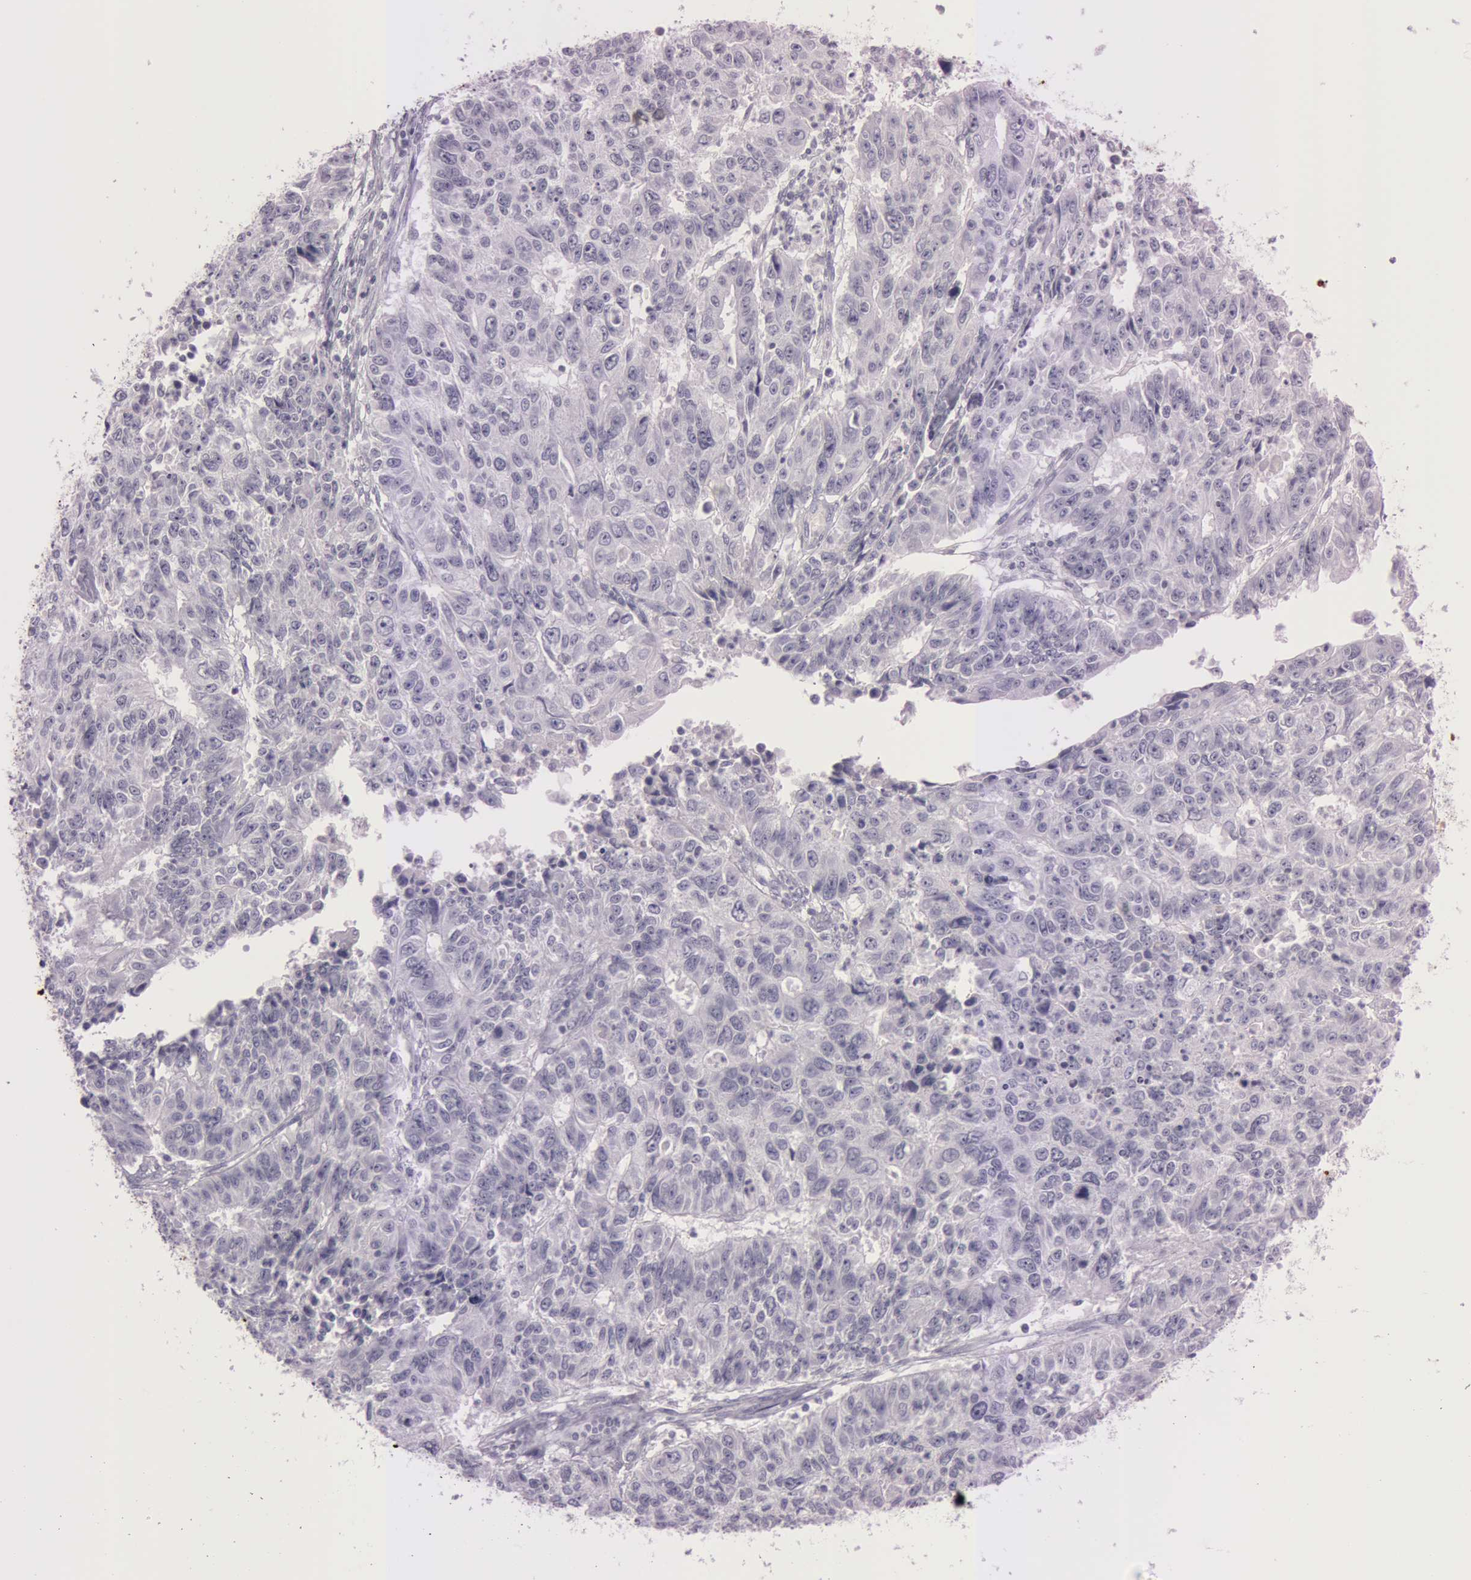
{"staining": {"intensity": "negative", "quantity": "none", "location": "none"}, "tissue": "endometrial cancer", "cell_type": "Tumor cells", "image_type": "cancer", "snomed": [{"axis": "morphology", "description": "Adenocarcinoma, NOS"}, {"axis": "topography", "description": "Endometrium"}], "caption": "High power microscopy photomicrograph of an immunohistochemistry image of adenocarcinoma (endometrial), revealing no significant positivity in tumor cells.", "gene": "S100A7", "patient": {"sex": "female", "age": 42}}